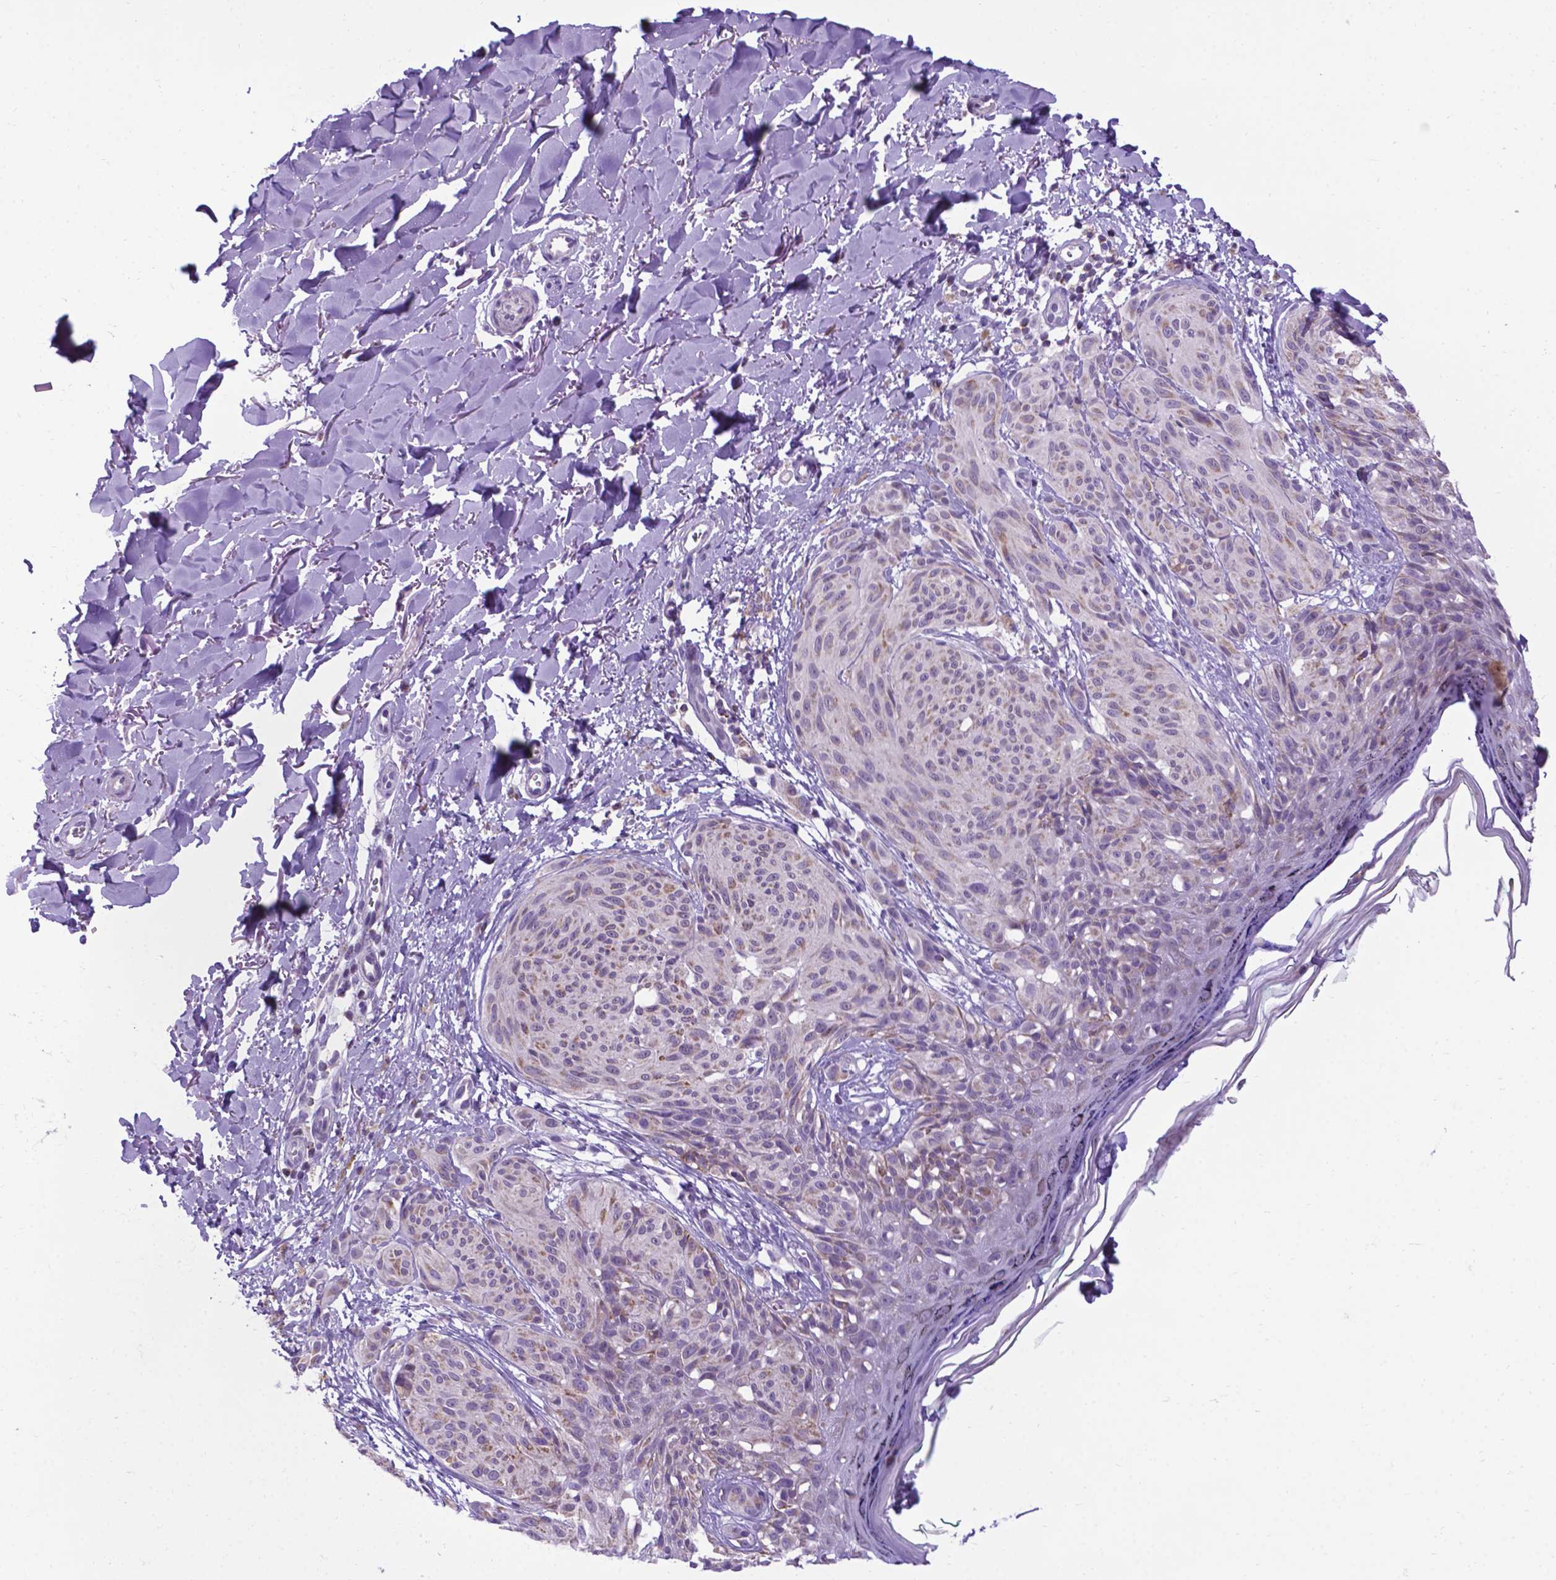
{"staining": {"intensity": "moderate", "quantity": "25%-75%", "location": "cytoplasmic/membranous"}, "tissue": "melanoma", "cell_type": "Tumor cells", "image_type": "cancer", "snomed": [{"axis": "morphology", "description": "Malignant melanoma, NOS"}, {"axis": "topography", "description": "Skin"}], "caption": "DAB immunohistochemical staining of melanoma exhibits moderate cytoplasmic/membranous protein expression in about 25%-75% of tumor cells.", "gene": "POU3F3", "patient": {"sex": "female", "age": 87}}